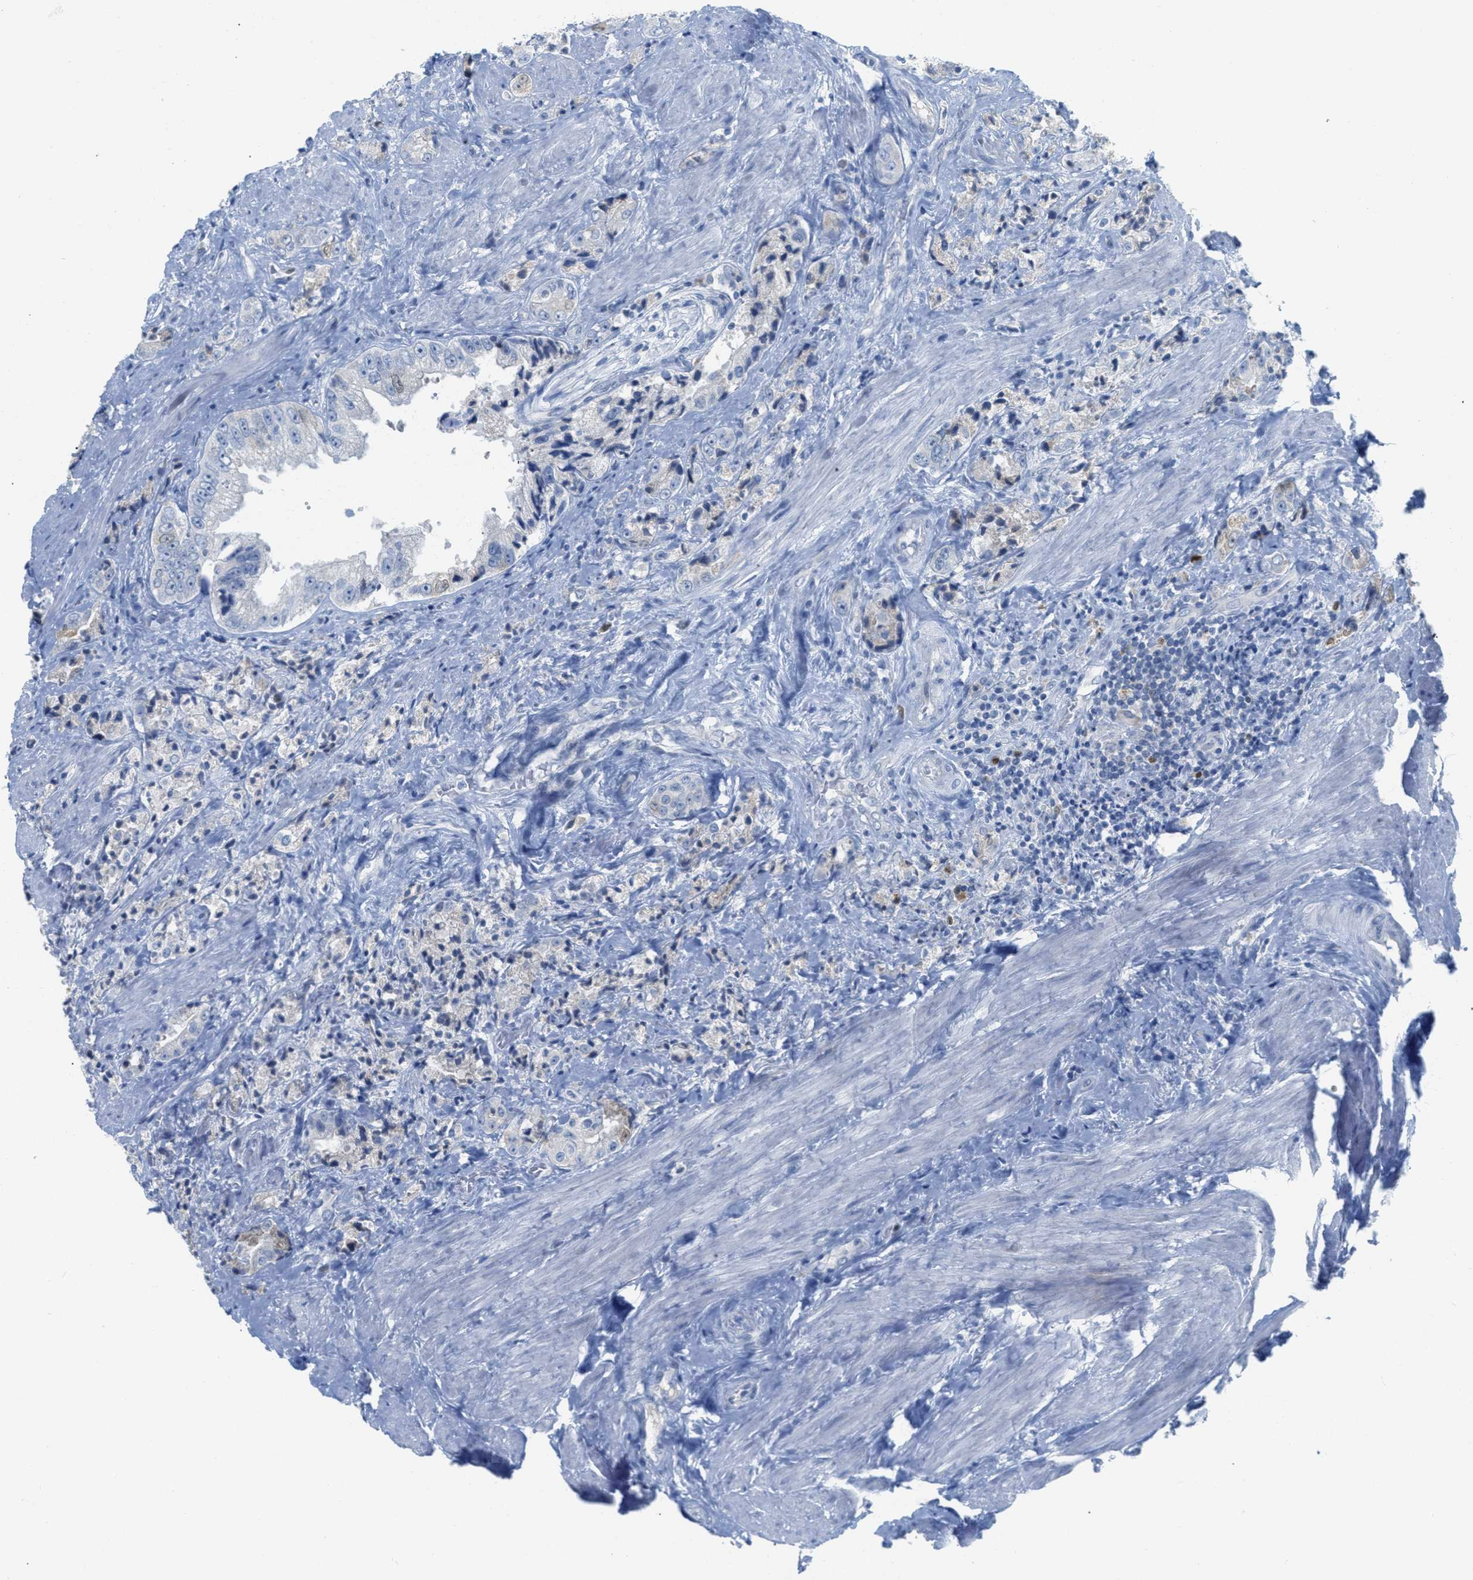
{"staining": {"intensity": "negative", "quantity": "none", "location": "none"}, "tissue": "prostate cancer", "cell_type": "Tumor cells", "image_type": "cancer", "snomed": [{"axis": "morphology", "description": "Adenocarcinoma, High grade"}, {"axis": "topography", "description": "Prostate"}], "caption": "This image is of prostate cancer stained with immunohistochemistry (IHC) to label a protein in brown with the nuclei are counter-stained blue. There is no expression in tumor cells.", "gene": "ORC6", "patient": {"sex": "male", "age": 61}}